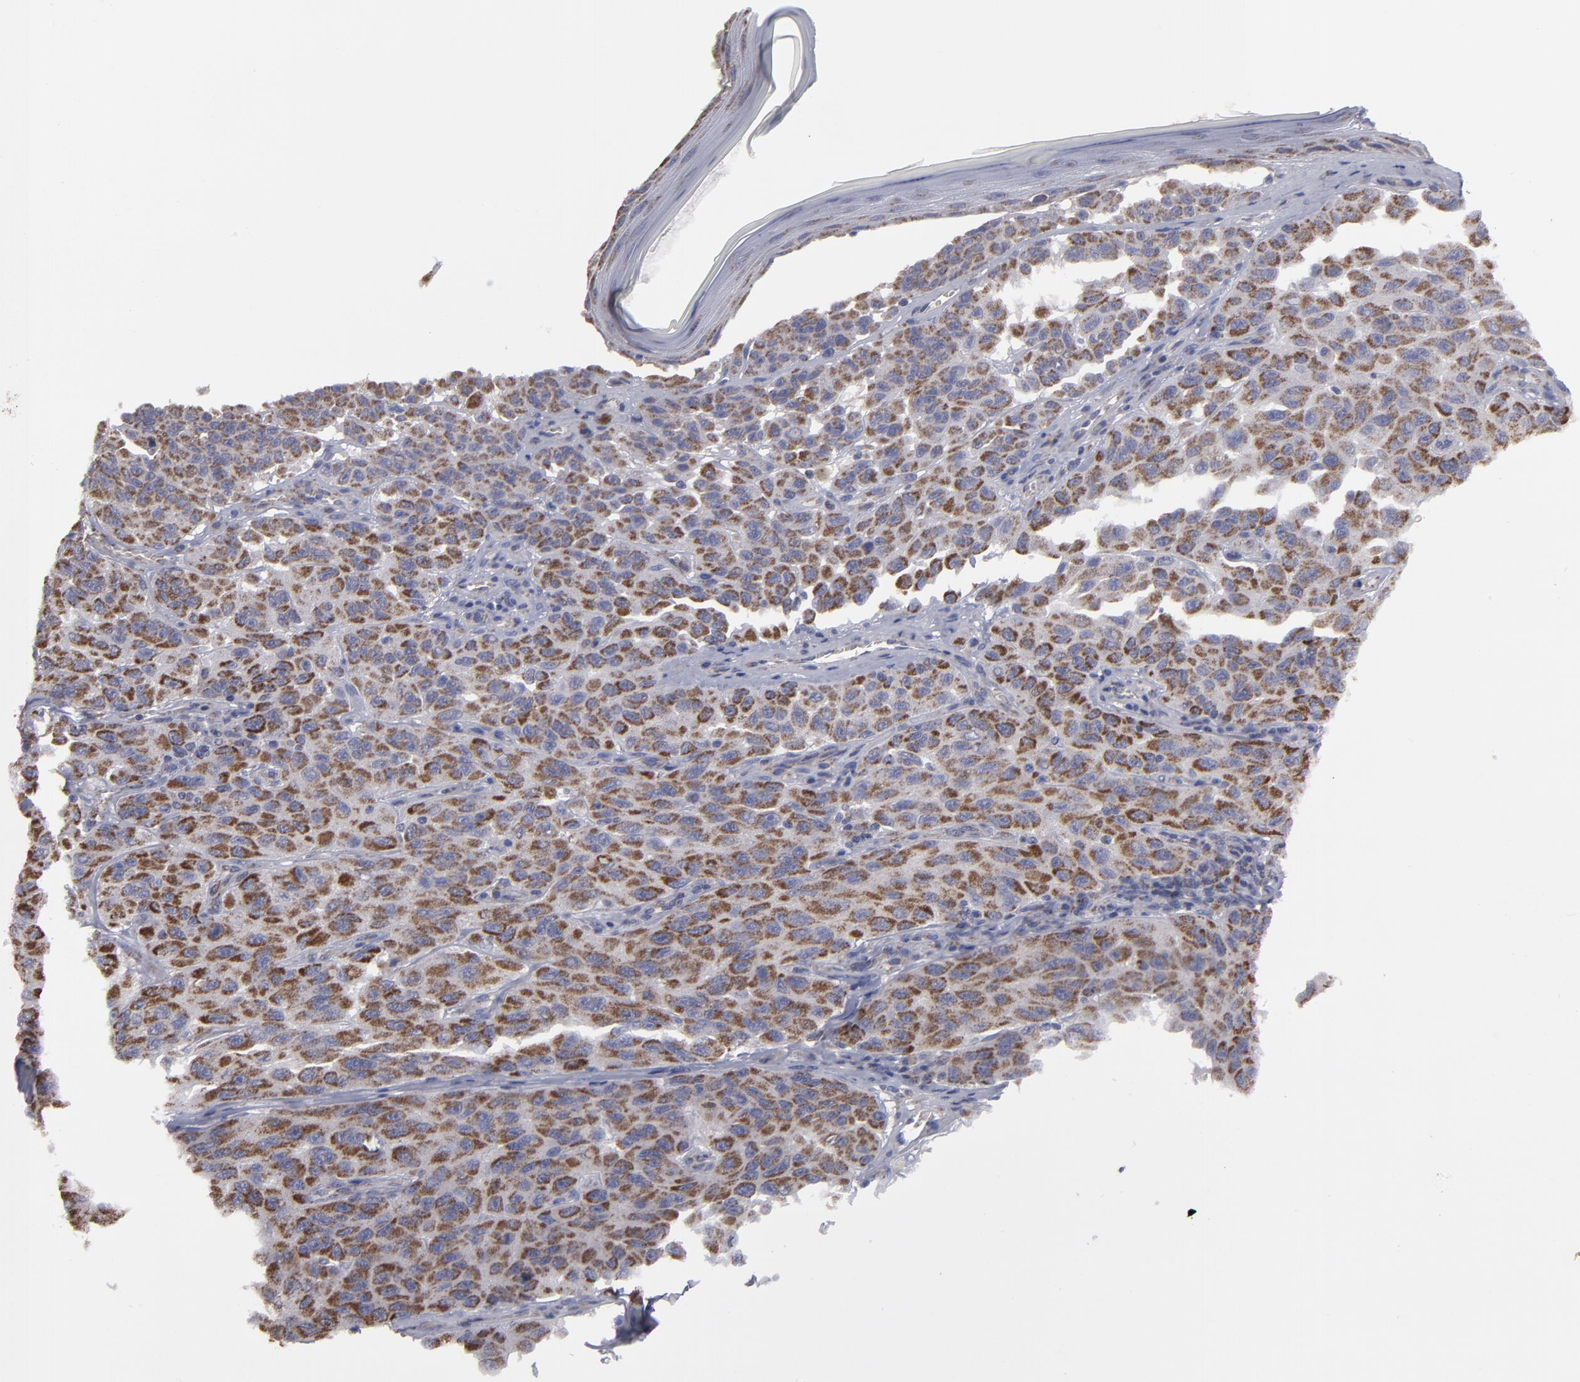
{"staining": {"intensity": "strong", "quantity": ">75%", "location": "cytoplasmic/membranous"}, "tissue": "melanoma", "cell_type": "Tumor cells", "image_type": "cancer", "snomed": [{"axis": "morphology", "description": "Malignant melanoma, NOS"}, {"axis": "topography", "description": "Skin"}], "caption": "DAB (3,3'-diaminobenzidine) immunohistochemical staining of malignant melanoma shows strong cytoplasmic/membranous protein staining in approximately >75% of tumor cells.", "gene": "MYOM2", "patient": {"sex": "male", "age": 30}}